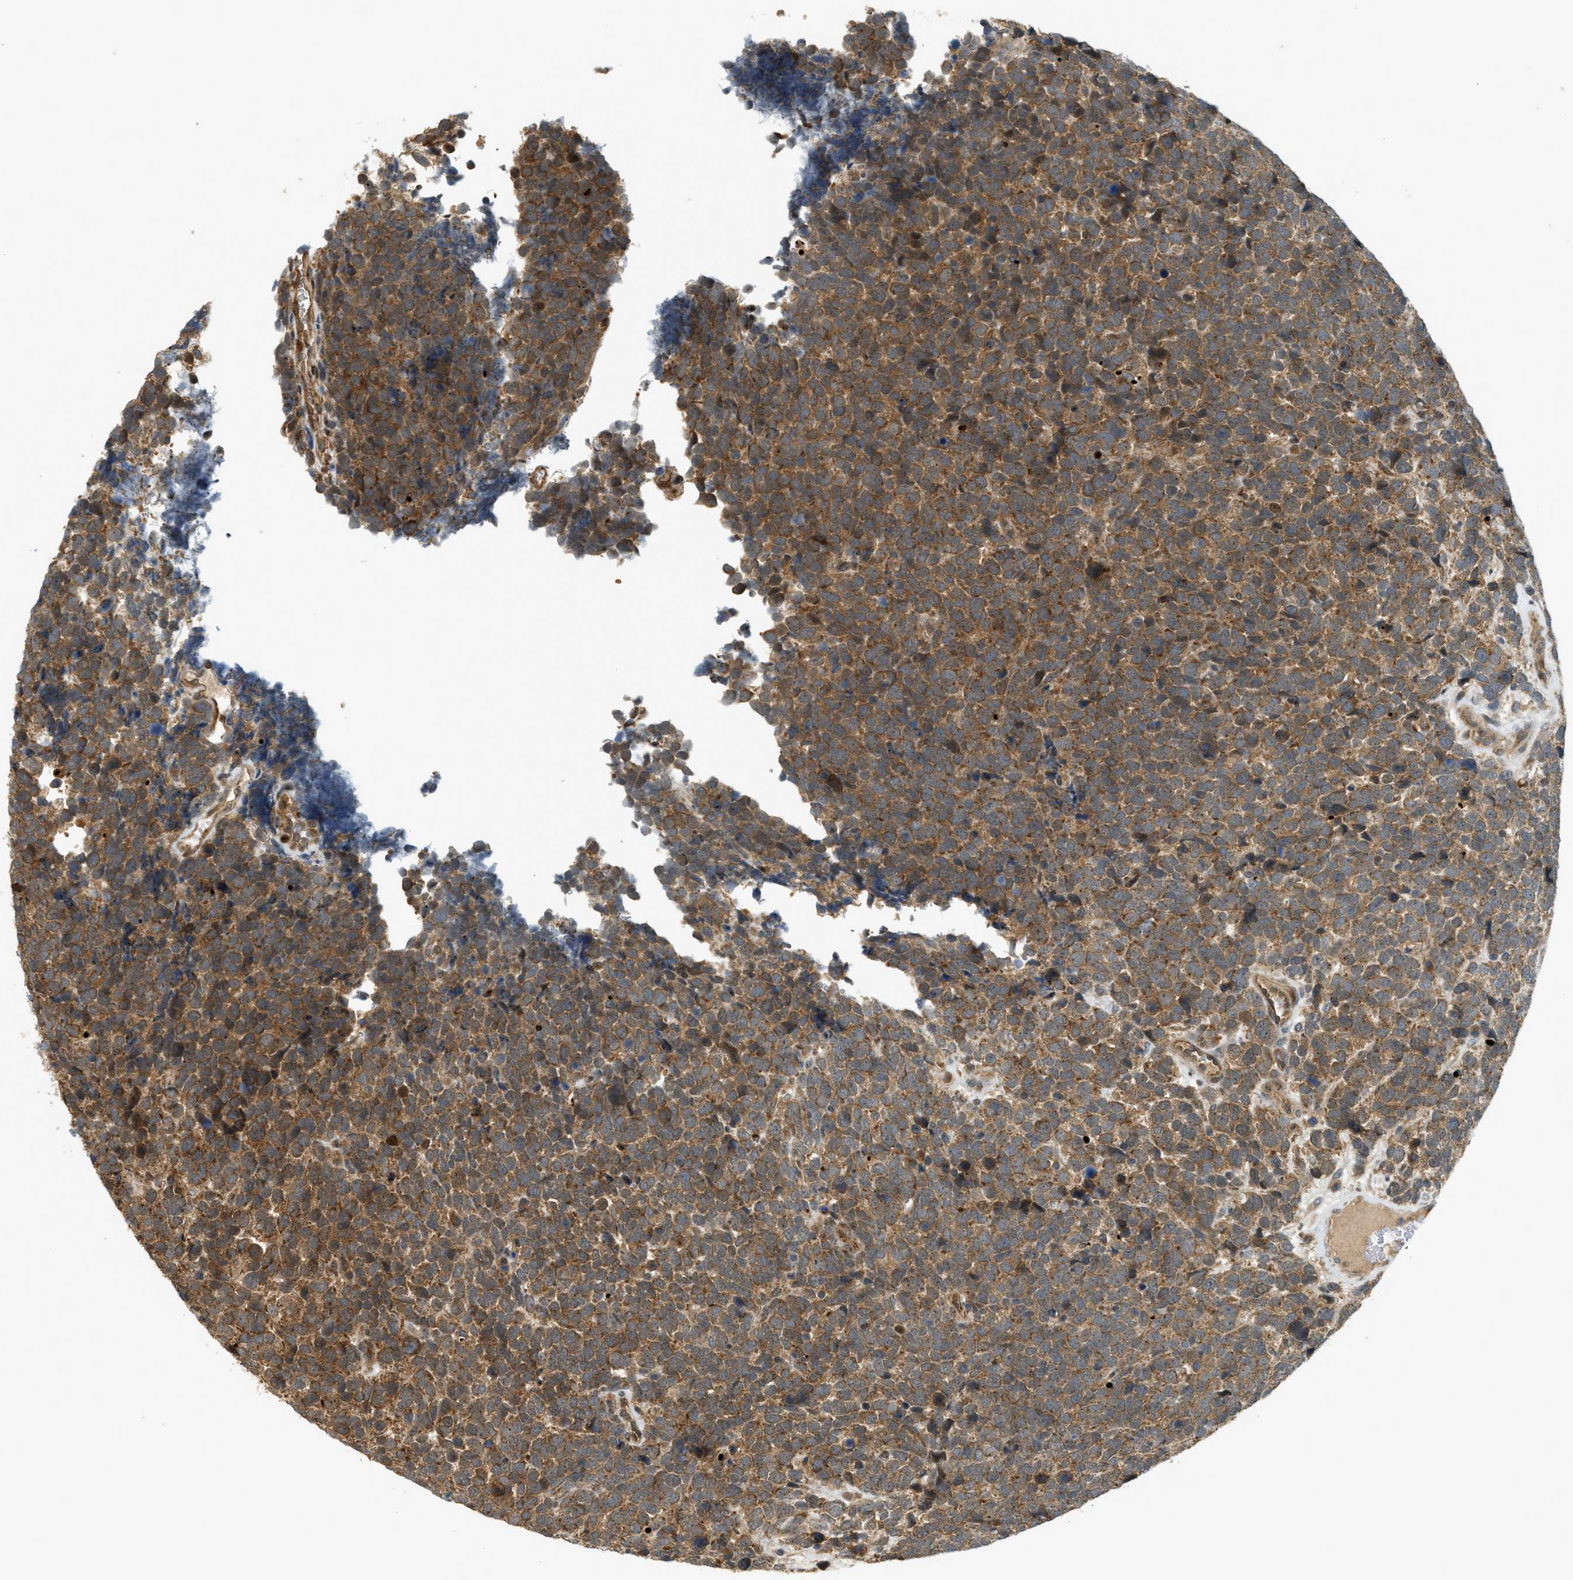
{"staining": {"intensity": "moderate", "quantity": ">75%", "location": "cytoplasmic/membranous"}, "tissue": "urothelial cancer", "cell_type": "Tumor cells", "image_type": "cancer", "snomed": [{"axis": "morphology", "description": "Urothelial carcinoma, High grade"}, {"axis": "topography", "description": "Urinary bladder"}], "caption": "Protein expression analysis of human urothelial cancer reveals moderate cytoplasmic/membranous positivity in about >75% of tumor cells.", "gene": "TRAPPC14", "patient": {"sex": "female", "age": 82}}